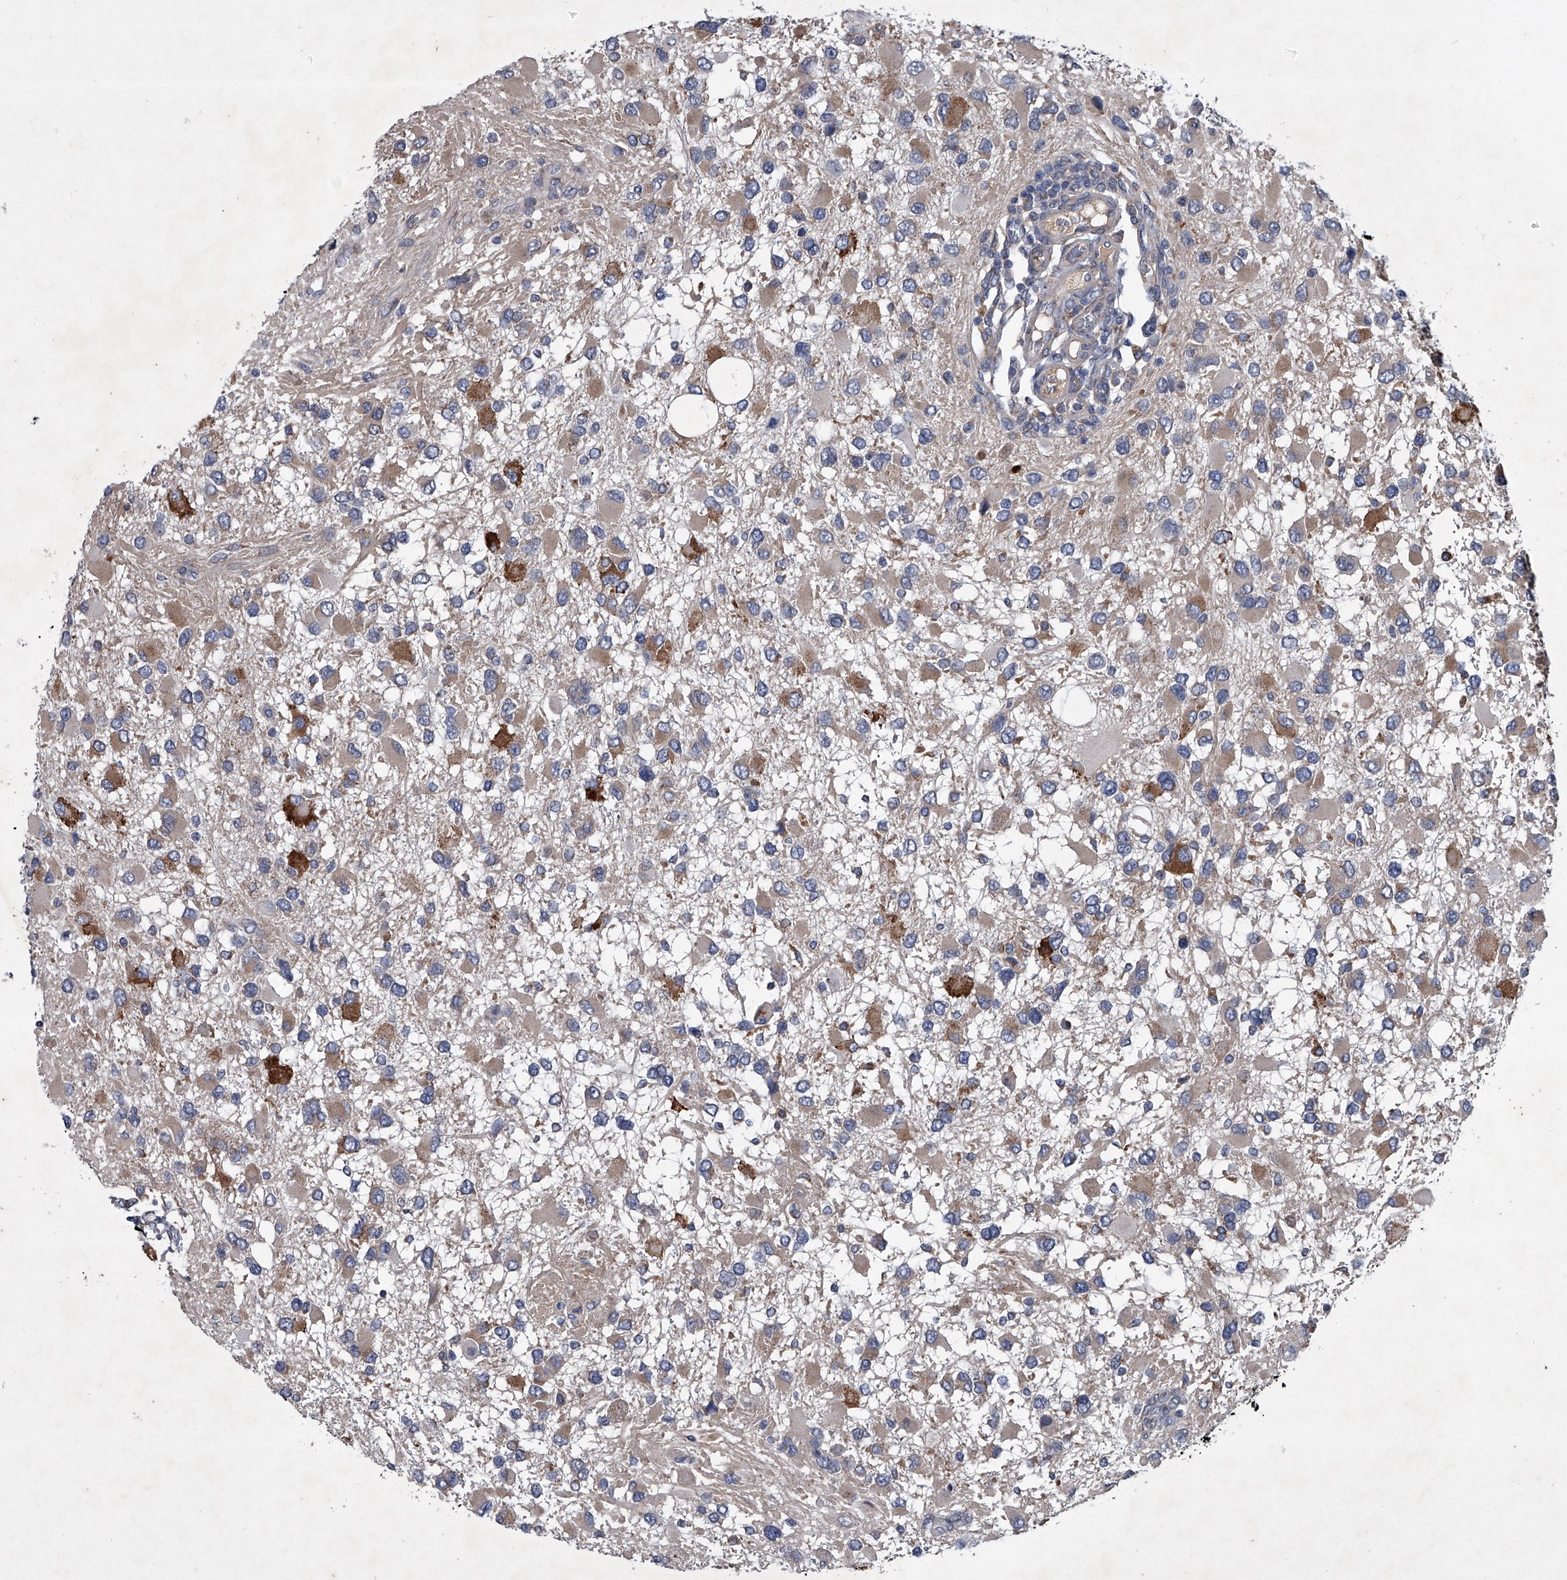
{"staining": {"intensity": "moderate", "quantity": "<25%", "location": "cytoplasmic/membranous"}, "tissue": "glioma", "cell_type": "Tumor cells", "image_type": "cancer", "snomed": [{"axis": "morphology", "description": "Glioma, malignant, High grade"}, {"axis": "topography", "description": "Brain"}], "caption": "Immunohistochemical staining of glioma exhibits low levels of moderate cytoplasmic/membranous staining in approximately <25% of tumor cells. The staining was performed using DAB (3,3'-diaminobenzidine), with brown indicating positive protein expression. Nuclei are stained blue with hematoxylin.", "gene": "ABCG1", "patient": {"sex": "male", "age": 53}}